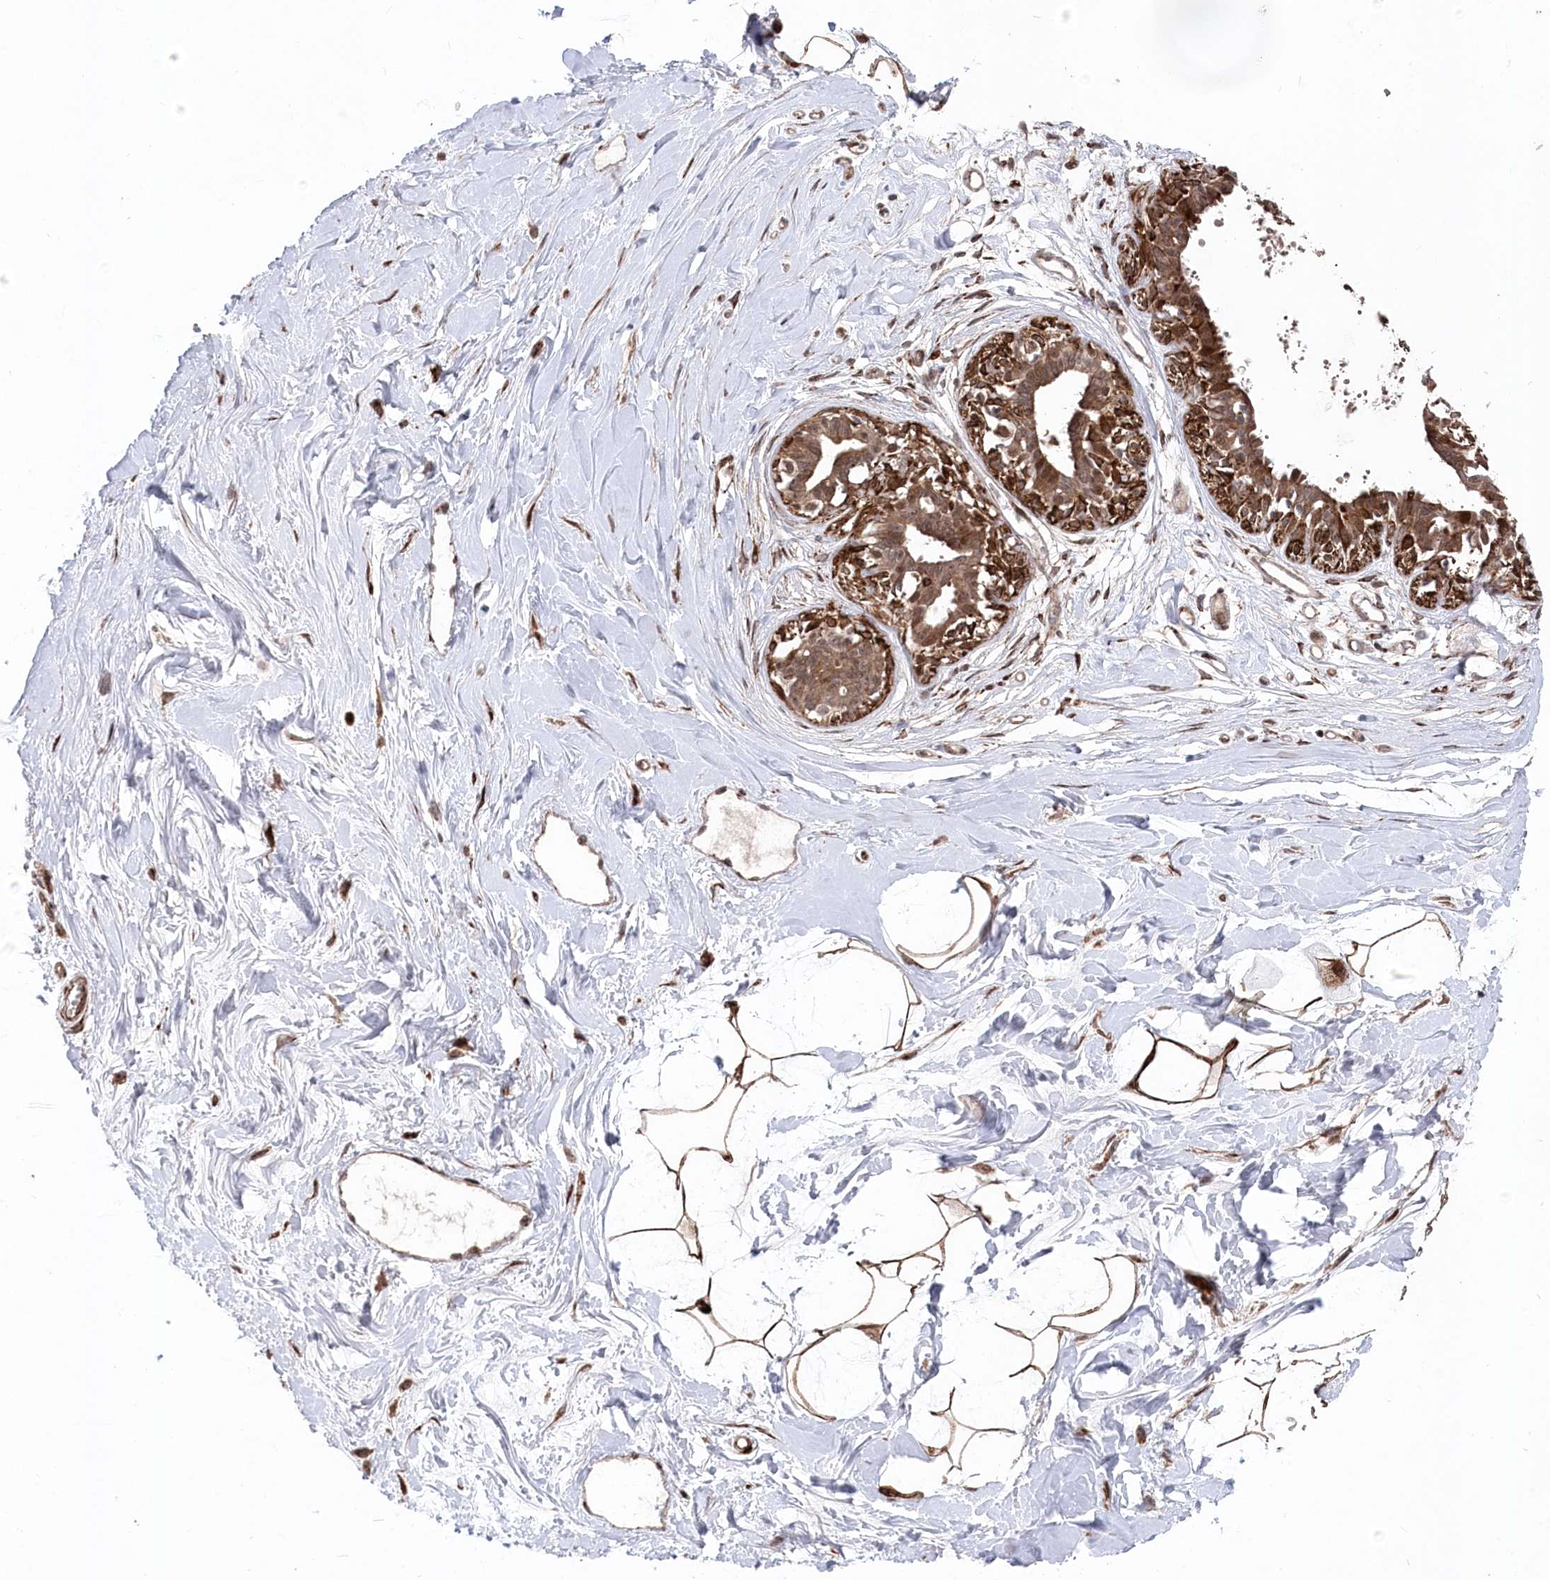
{"staining": {"intensity": "moderate", "quantity": ">75%", "location": "cytoplasmic/membranous,nuclear"}, "tissue": "breast", "cell_type": "Adipocytes", "image_type": "normal", "snomed": [{"axis": "morphology", "description": "Normal tissue, NOS"}, {"axis": "topography", "description": "Breast"}], "caption": "Benign breast reveals moderate cytoplasmic/membranous,nuclear expression in approximately >75% of adipocytes Using DAB (3,3'-diaminobenzidine) (brown) and hematoxylin (blue) stains, captured at high magnification using brightfield microscopy..", "gene": "POLR3A", "patient": {"sex": "female", "age": 45}}